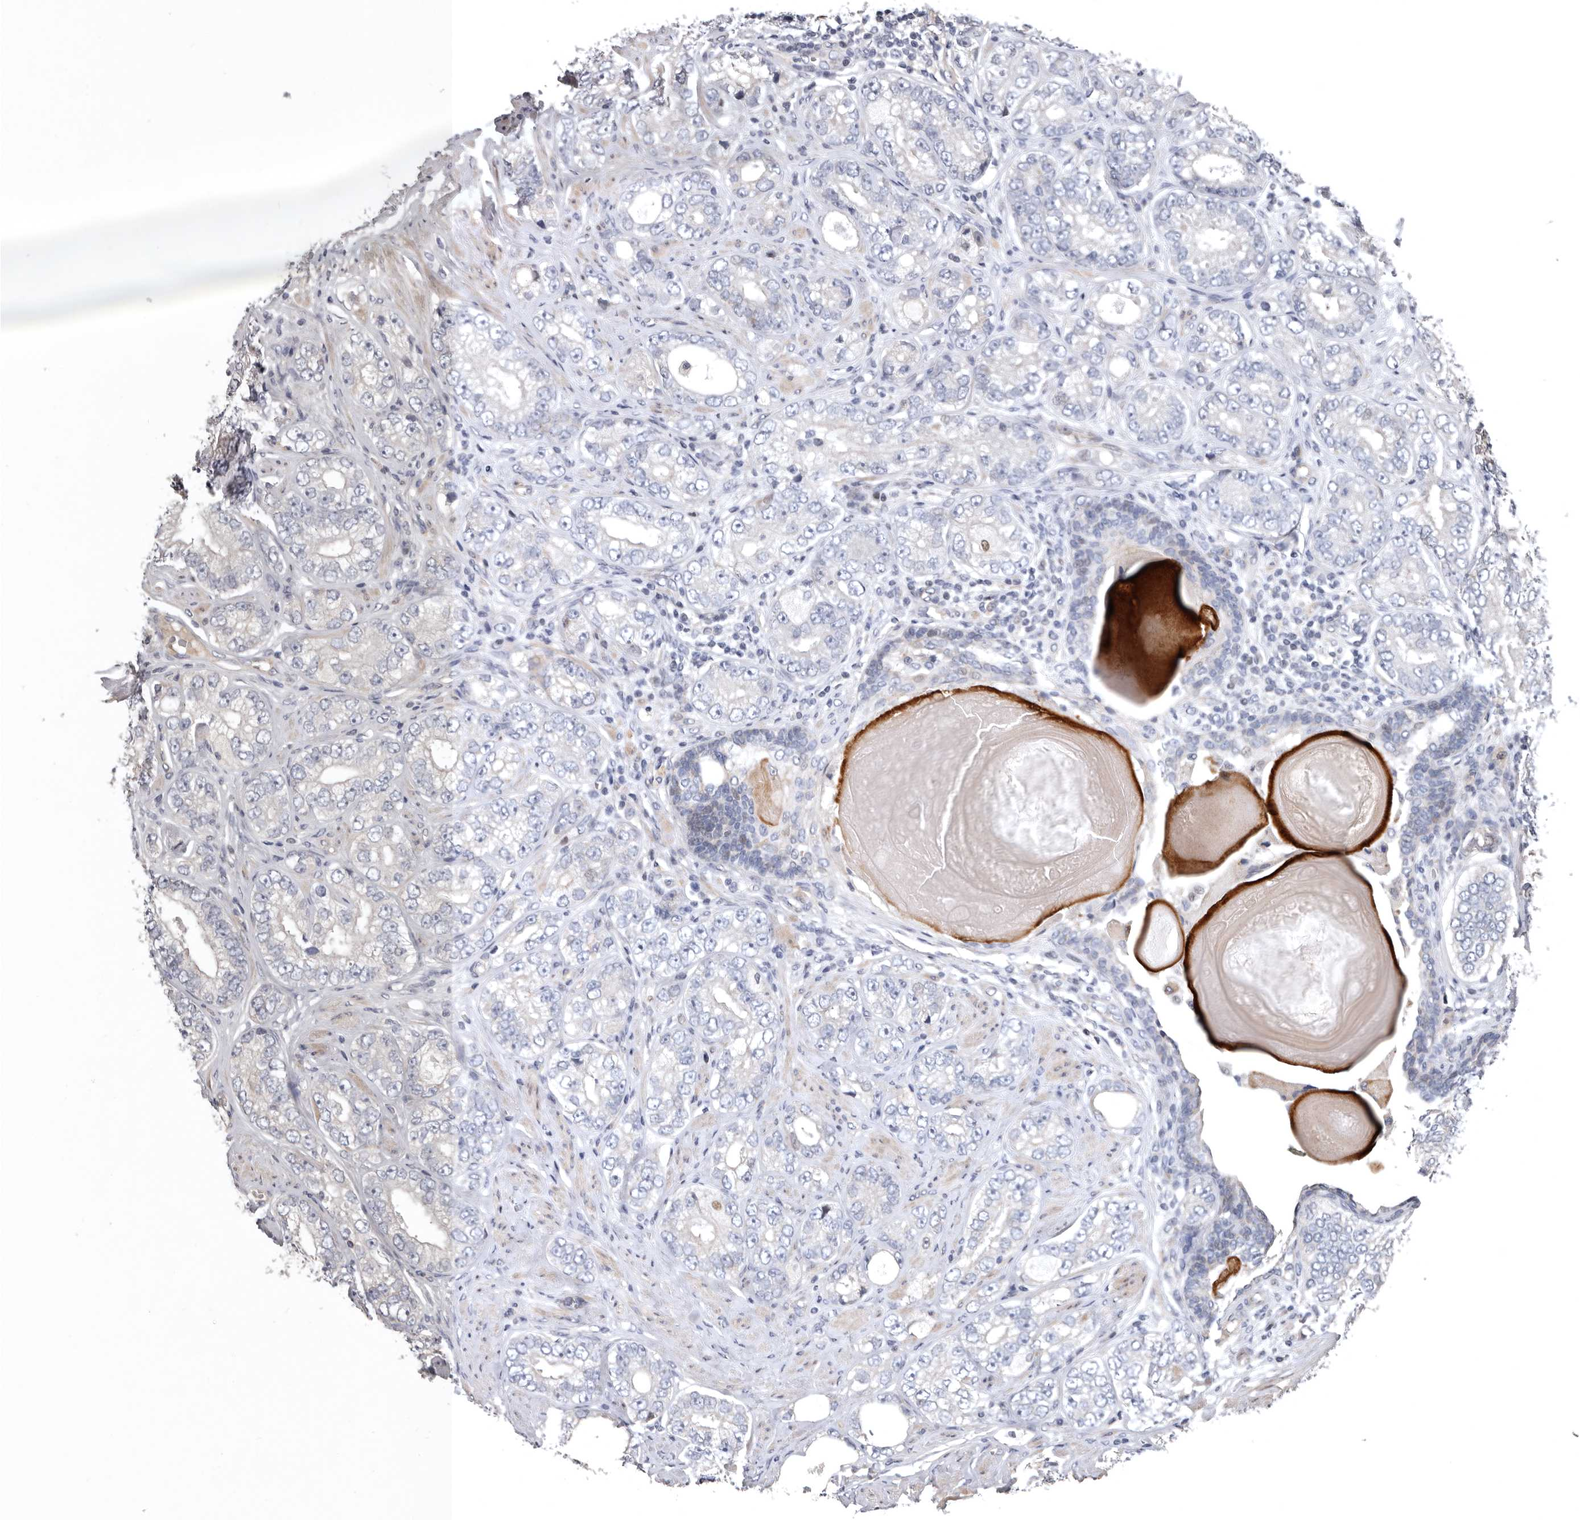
{"staining": {"intensity": "negative", "quantity": "none", "location": "none"}, "tissue": "prostate cancer", "cell_type": "Tumor cells", "image_type": "cancer", "snomed": [{"axis": "morphology", "description": "Adenocarcinoma, High grade"}, {"axis": "topography", "description": "Prostate"}], "caption": "The micrograph reveals no significant positivity in tumor cells of prostate high-grade adenocarcinoma. (Brightfield microscopy of DAB IHC at high magnification).", "gene": "RNF217", "patient": {"sex": "male", "age": 56}}